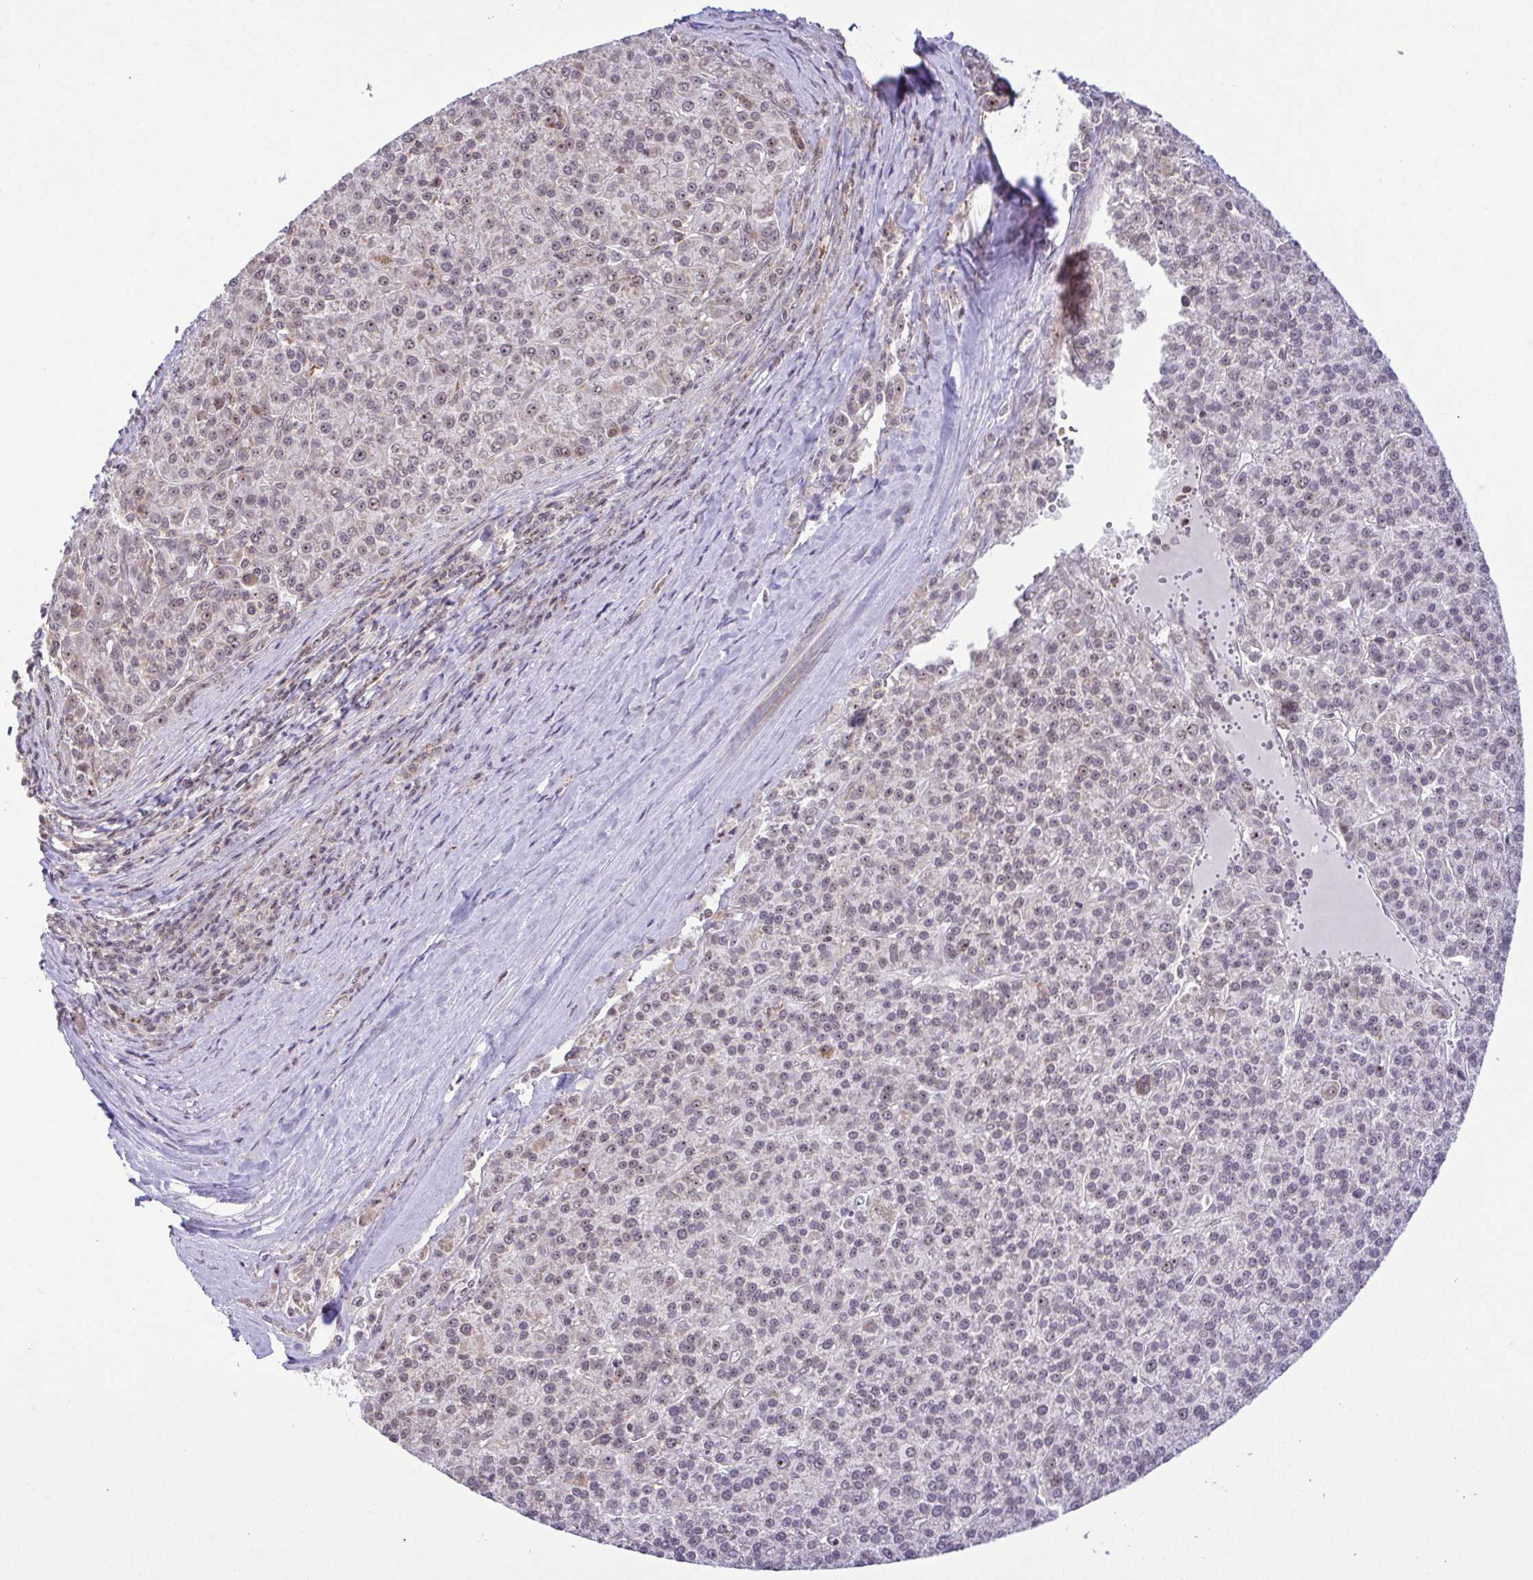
{"staining": {"intensity": "negative", "quantity": "none", "location": "none"}, "tissue": "liver cancer", "cell_type": "Tumor cells", "image_type": "cancer", "snomed": [{"axis": "morphology", "description": "Carcinoma, Hepatocellular, NOS"}, {"axis": "topography", "description": "Liver"}], "caption": "Immunohistochemistry photomicrograph of neoplastic tissue: human liver cancer (hepatocellular carcinoma) stained with DAB (3,3'-diaminobenzidine) exhibits no significant protein staining in tumor cells.", "gene": "RSL24D1", "patient": {"sex": "female", "age": 58}}